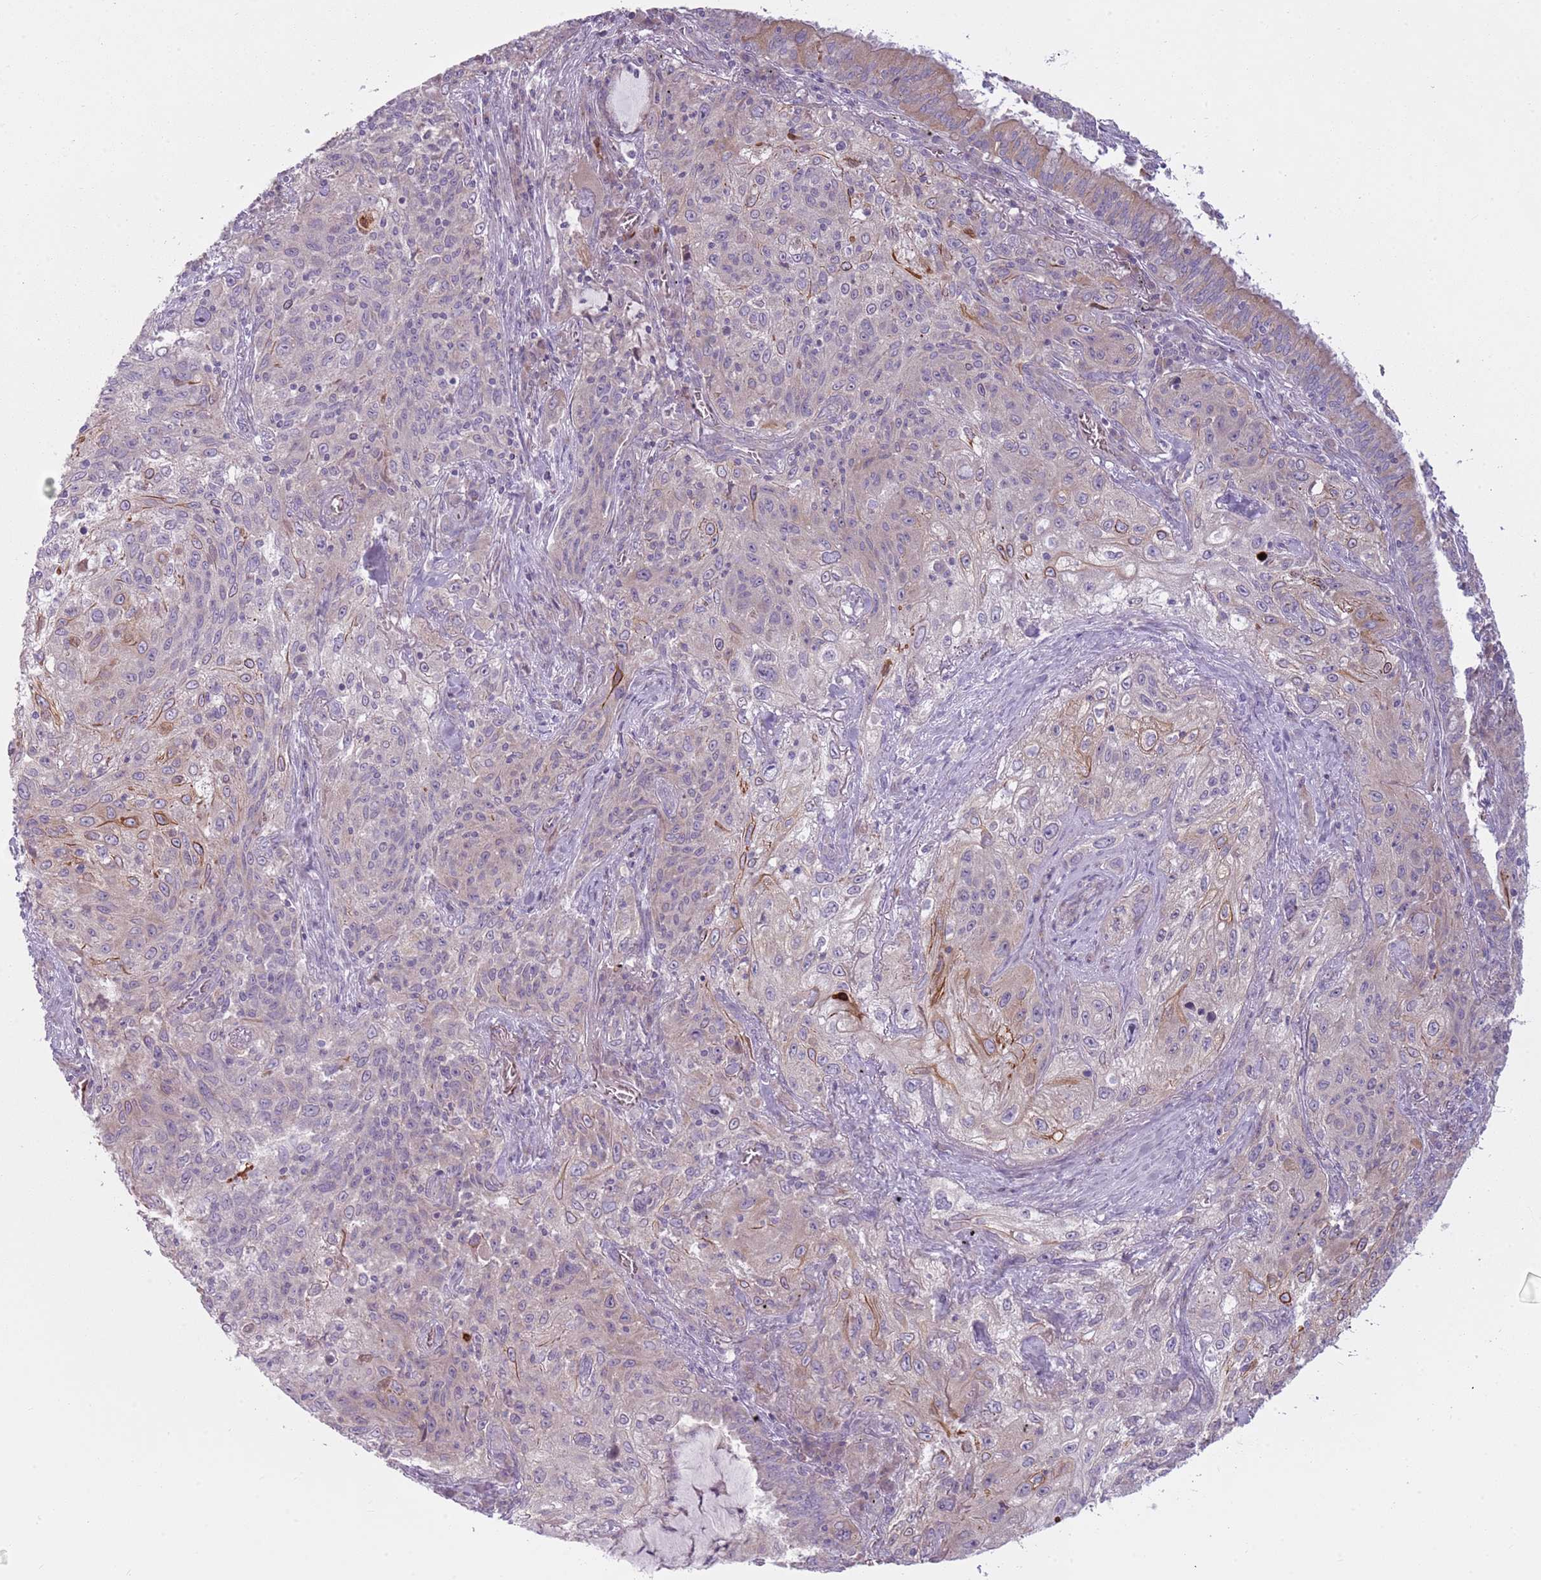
{"staining": {"intensity": "moderate", "quantity": "<25%", "location": "cytoplasmic/membranous"}, "tissue": "lung cancer", "cell_type": "Tumor cells", "image_type": "cancer", "snomed": [{"axis": "morphology", "description": "Squamous cell carcinoma, NOS"}, {"axis": "topography", "description": "Lung"}], "caption": "Immunohistochemistry photomicrograph of neoplastic tissue: human lung cancer stained using IHC exhibits low levels of moderate protein expression localized specifically in the cytoplasmic/membranous of tumor cells, appearing as a cytoplasmic/membranous brown color.", "gene": "HSPA14", "patient": {"sex": "female", "age": 69}}